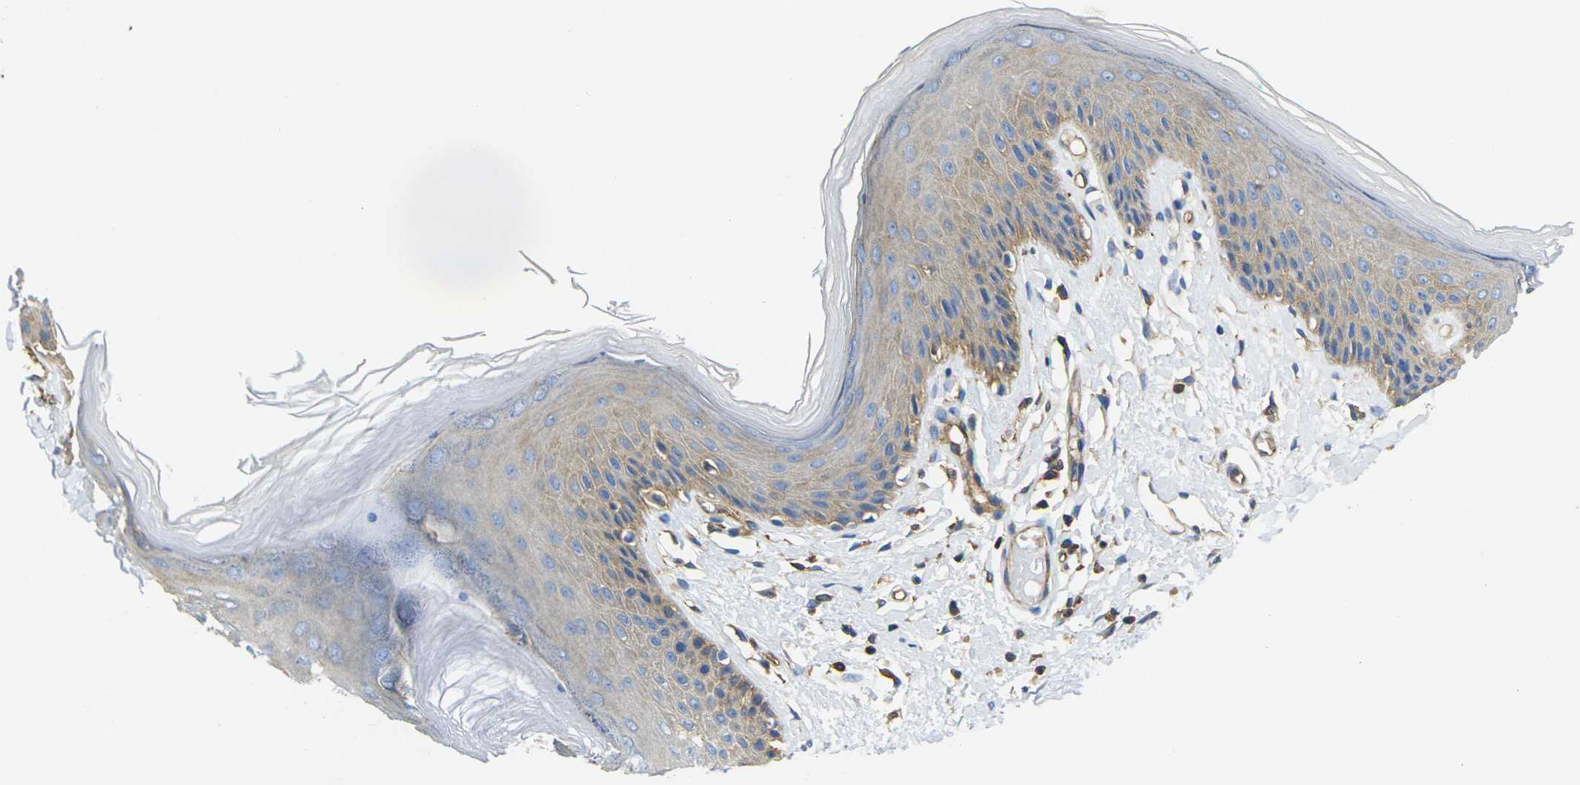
{"staining": {"intensity": "moderate", "quantity": "25%-75%", "location": "cytoplasmic/membranous"}, "tissue": "skin", "cell_type": "Epidermal cells", "image_type": "normal", "snomed": [{"axis": "morphology", "description": "Normal tissue, NOS"}, {"axis": "topography", "description": "Vulva"}], "caption": "A micrograph of human skin stained for a protein reveals moderate cytoplasmic/membranous brown staining in epidermal cells.", "gene": "FAM110D", "patient": {"sex": "female", "age": 73}}